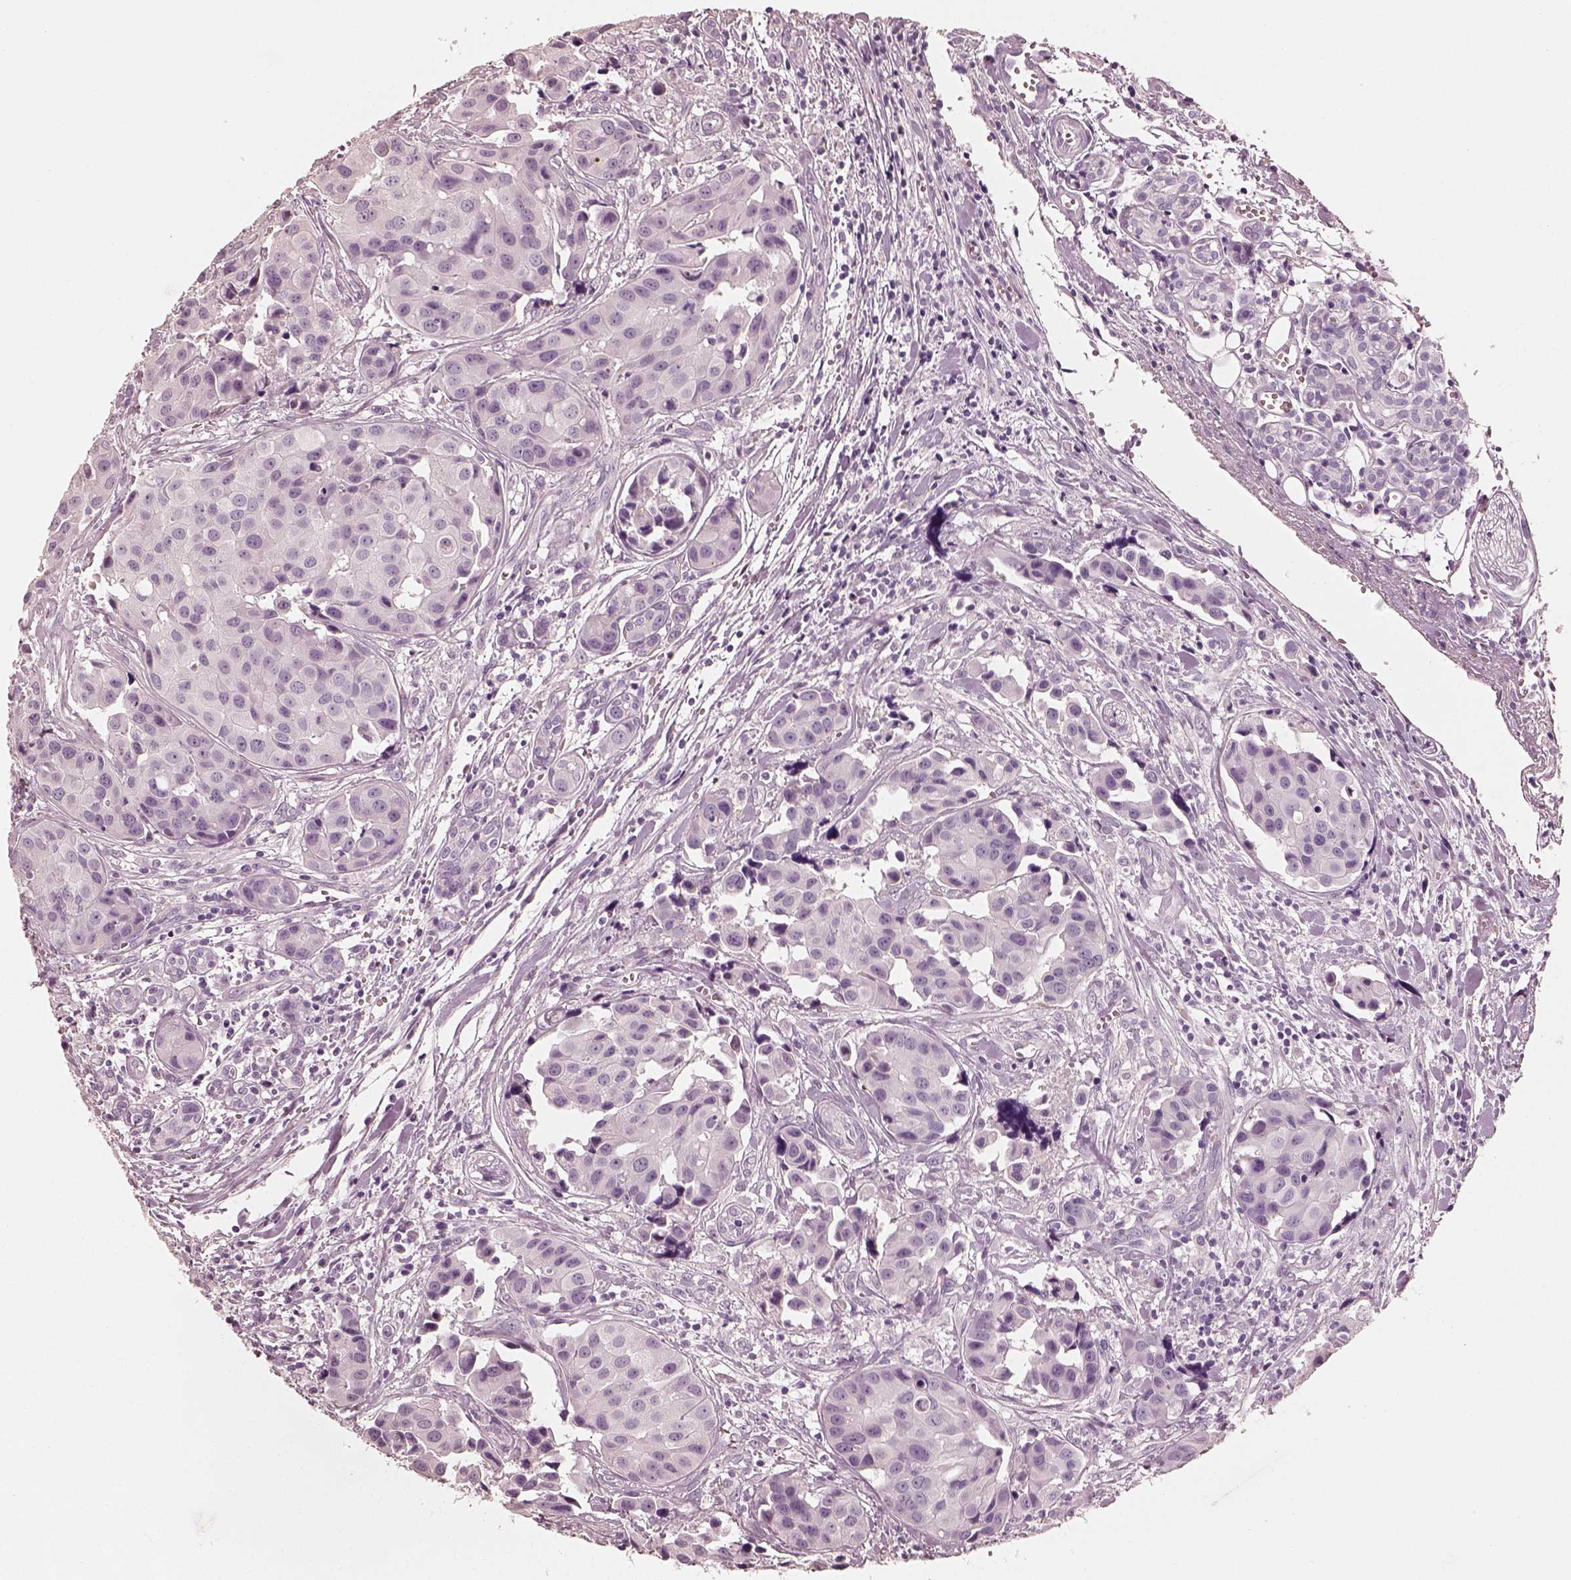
{"staining": {"intensity": "negative", "quantity": "none", "location": "none"}, "tissue": "head and neck cancer", "cell_type": "Tumor cells", "image_type": "cancer", "snomed": [{"axis": "morphology", "description": "Adenocarcinoma, NOS"}, {"axis": "topography", "description": "Head-Neck"}], "caption": "This is a image of immunohistochemistry (IHC) staining of head and neck cancer (adenocarcinoma), which shows no positivity in tumor cells.", "gene": "RS1", "patient": {"sex": "male", "age": 76}}